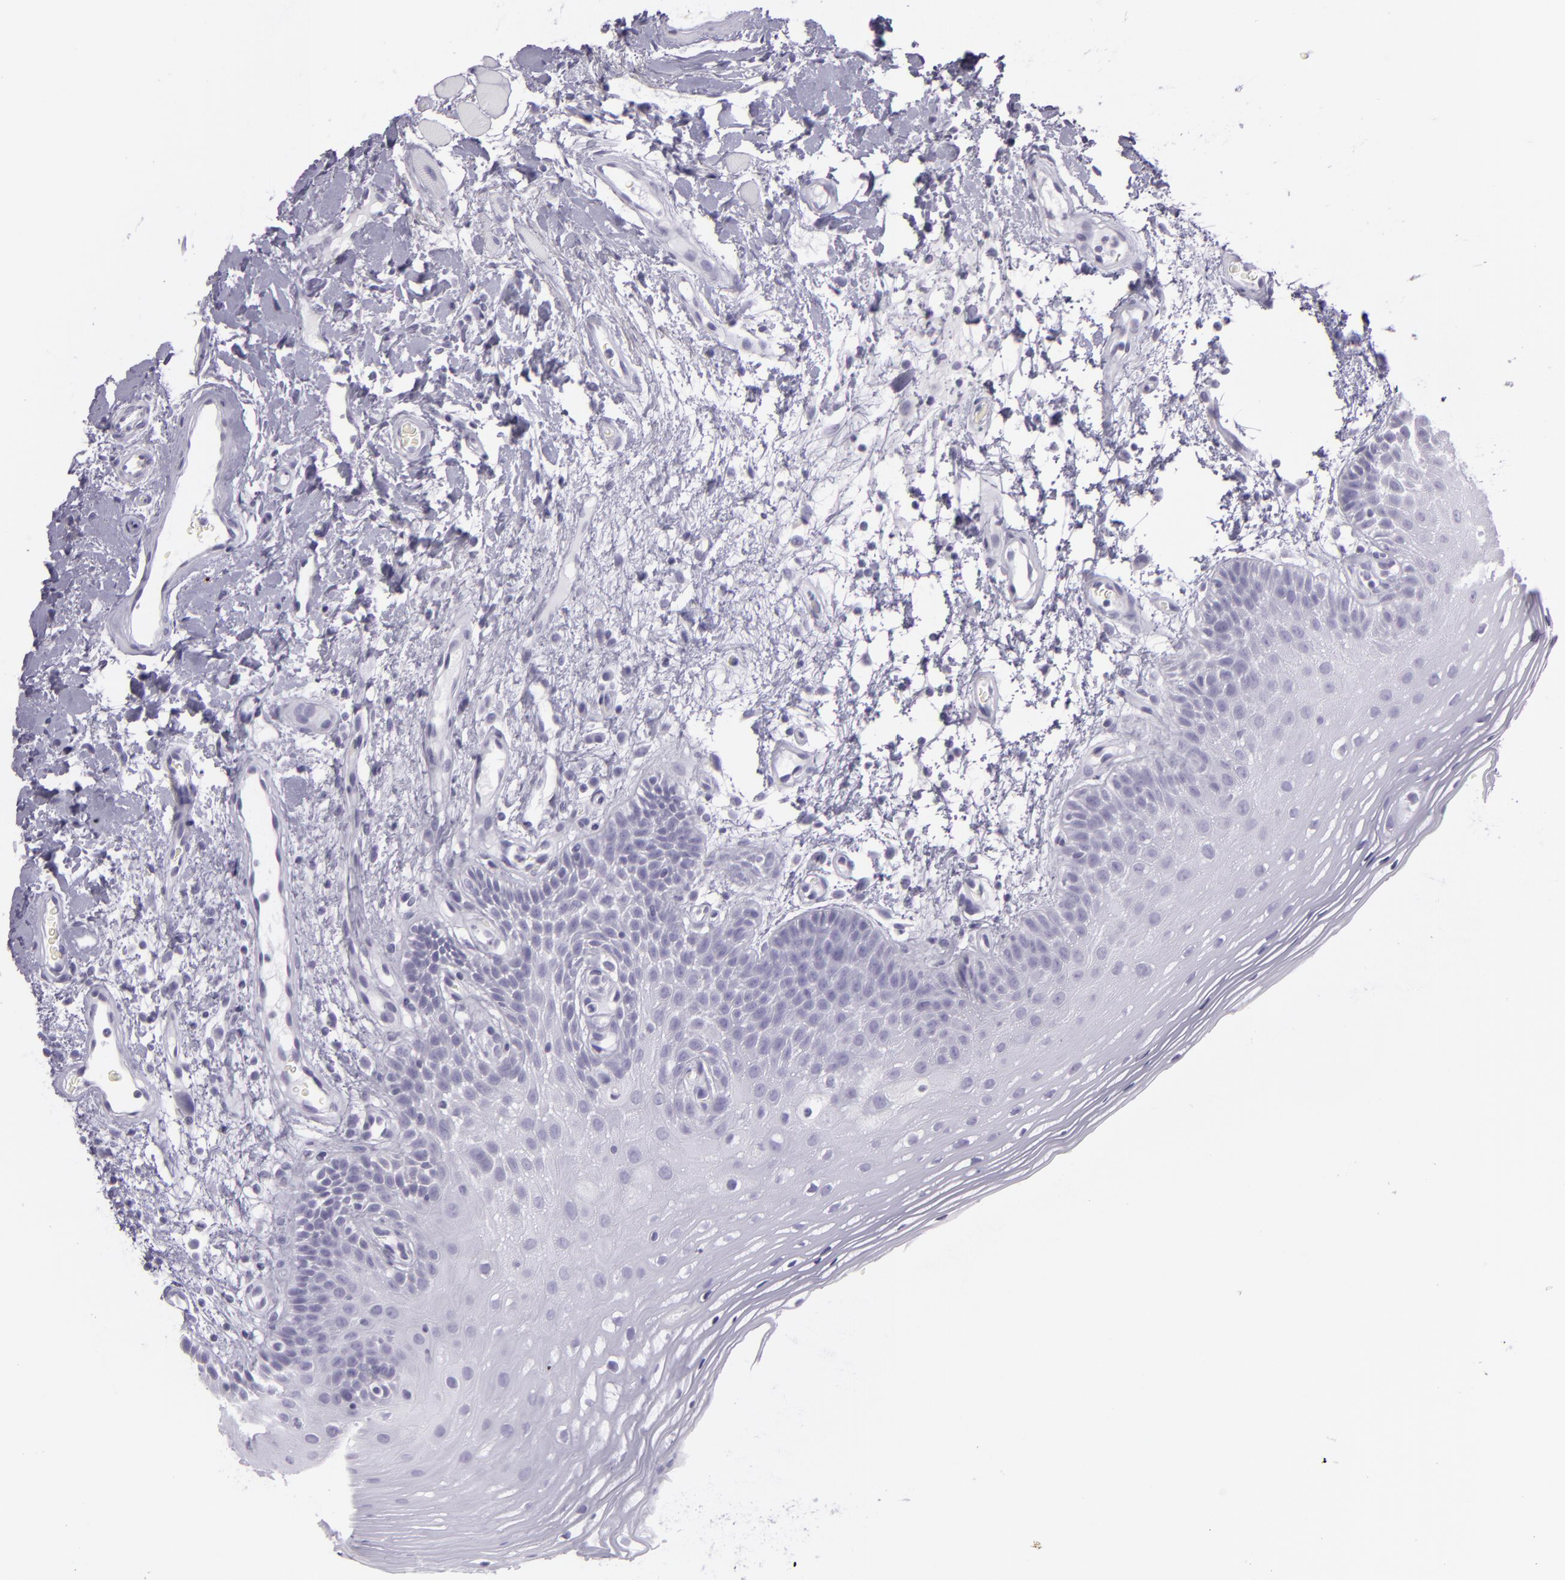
{"staining": {"intensity": "negative", "quantity": "none", "location": "none"}, "tissue": "oral mucosa", "cell_type": "Squamous epithelial cells", "image_type": "normal", "snomed": [{"axis": "morphology", "description": "Normal tissue, NOS"}, {"axis": "morphology", "description": "Squamous cell carcinoma, NOS"}, {"axis": "topography", "description": "Skeletal muscle"}, {"axis": "topography", "description": "Oral tissue"}, {"axis": "topography", "description": "Head-Neck"}], "caption": "Immunohistochemistry (IHC) of unremarkable human oral mucosa exhibits no positivity in squamous epithelial cells.", "gene": "MUC6", "patient": {"sex": "male", "age": 71}}